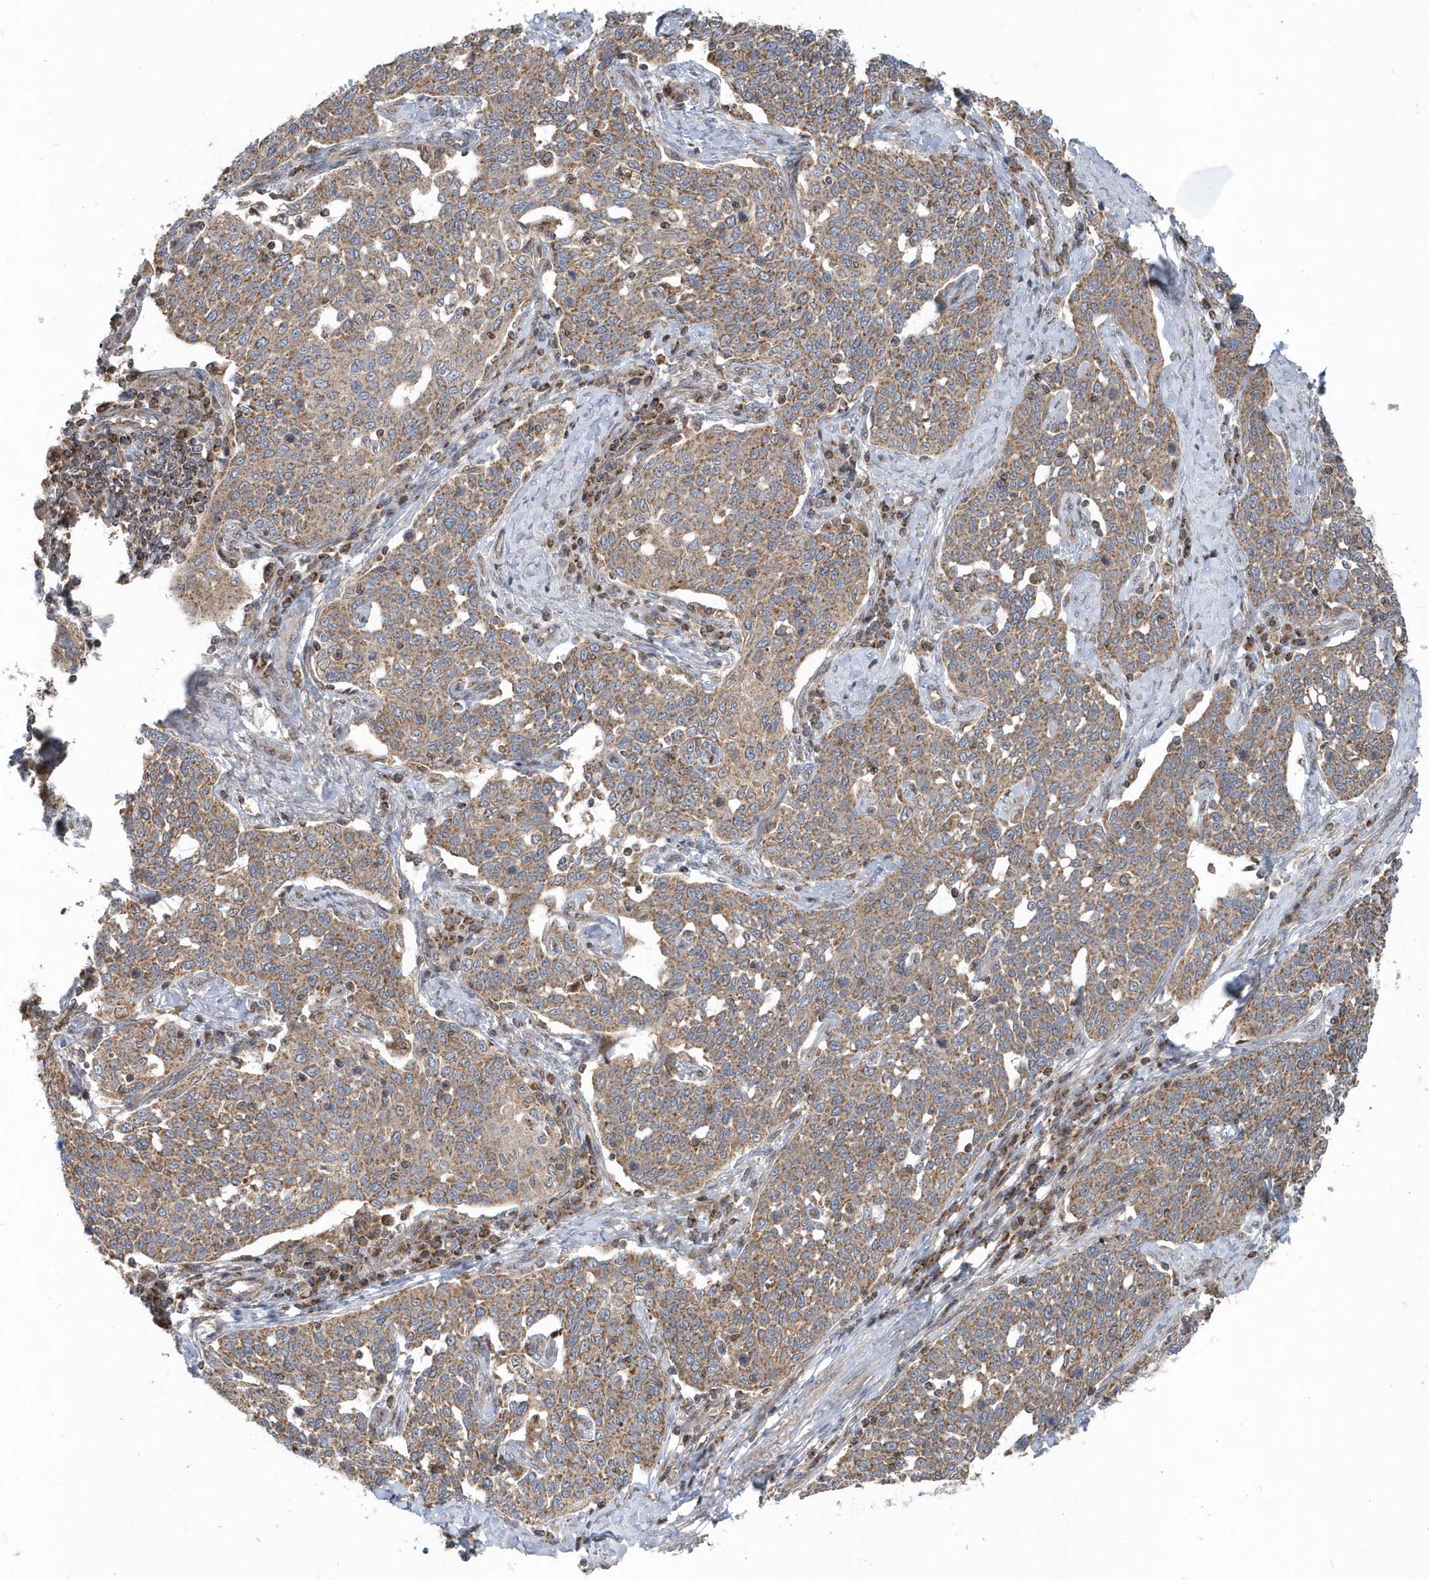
{"staining": {"intensity": "moderate", "quantity": ">75%", "location": "cytoplasmic/membranous"}, "tissue": "cervical cancer", "cell_type": "Tumor cells", "image_type": "cancer", "snomed": [{"axis": "morphology", "description": "Squamous cell carcinoma, NOS"}, {"axis": "topography", "description": "Cervix"}], "caption": "Human cervical squamous cell carcinoma stained with a protein marker exhibits moderate staining in tumor cells.", "gene": "PPP1R7", "patient": {"sex": "female", "age": 34}}